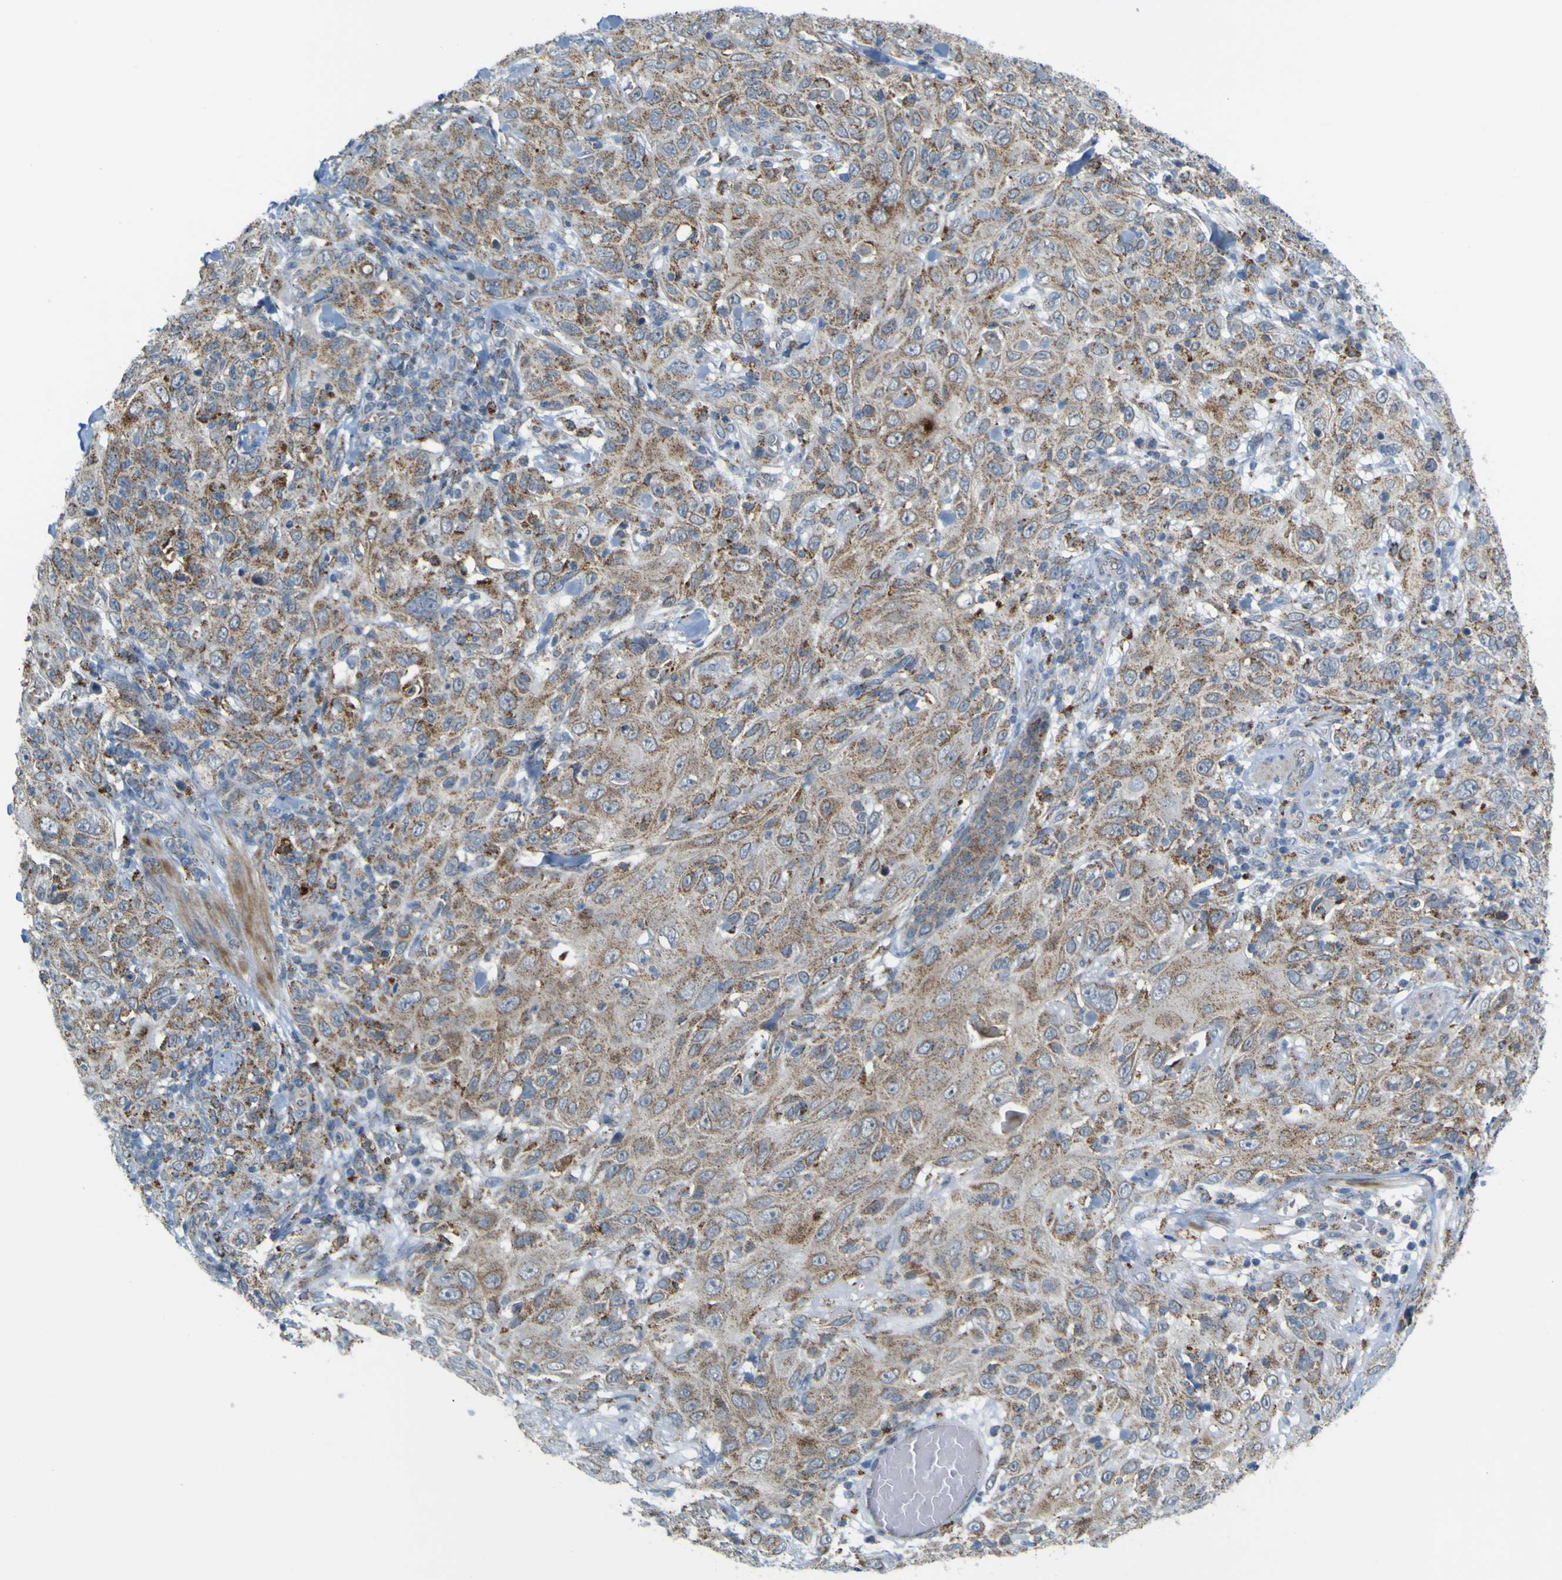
{"staining": {"intensity": "moderate", "quantity": ">75%", "location": "cytoplasmic/membranous"}, "tissue": "skin cancer", "cell_type": "Tumor cells", "image_type": "cancer", "snomed": [{"axis": "morphology", "description": "Squamous cell carcinoma, NOS"}, {"axis": "topography", "description": "Skin"}], "caption": "Human skin cancer (squamous cell carcinoma) stained with a protein marker reveals moderate staining in tumor cells.", "gene": "ACBD5", "patient": {"sex": "female", "age": 88}}